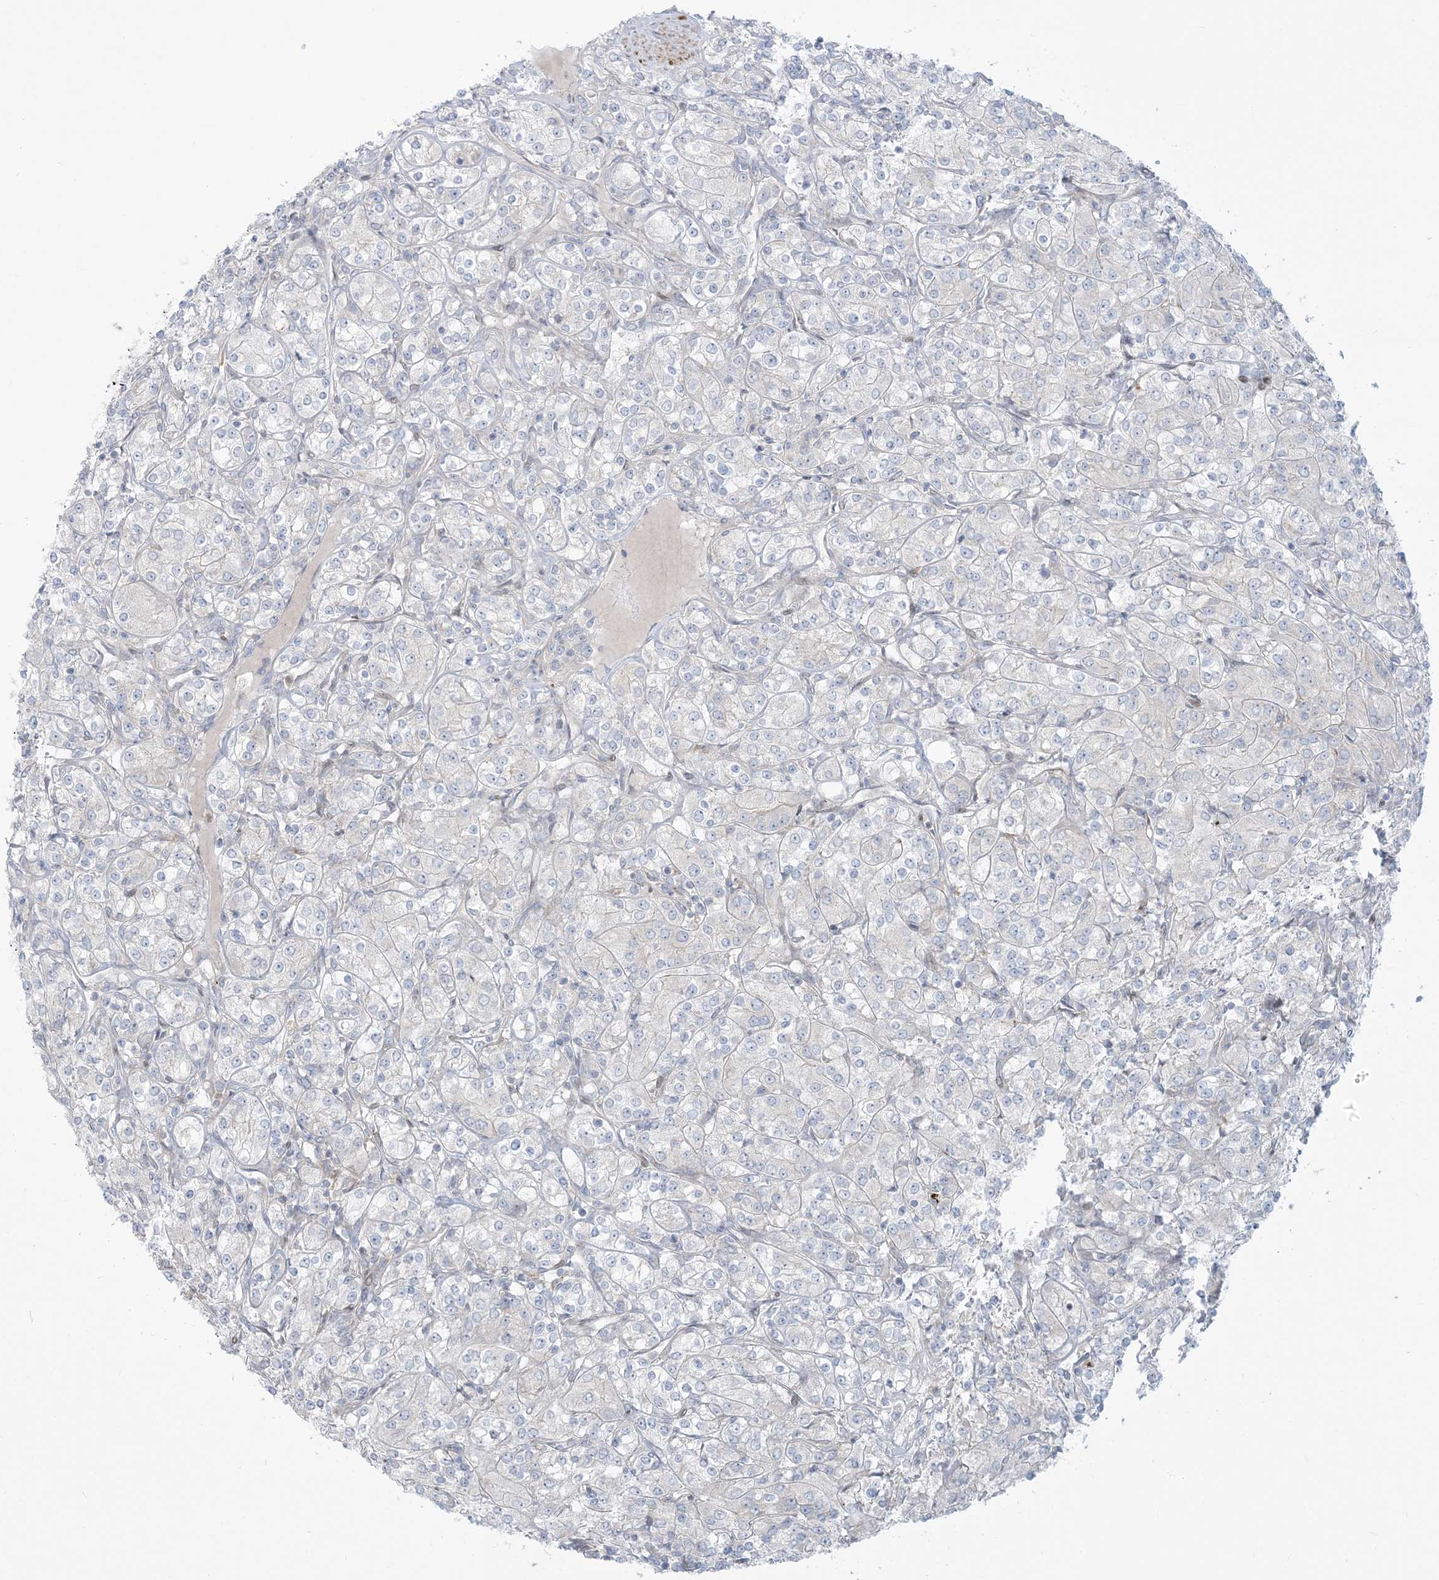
{"staining": {"intensity": "negative", "quantity": "none", "location": "none"}, "tissue": "renal cancer", "cell_type": "Tumor cells", "image_type": "cancer", "snomed": [{"axis": "morphology", "description": "Adenocarcinoma, NOS"}, {"axis": "topography", "description": "Kidney"}], "caption": "Immunohistochemistry of renal cancer (adenocarcinoma) demonstrates no expression in tumor cells.", "gene": "AFTPH", "patient": {"sex": "male", "age": 77}}